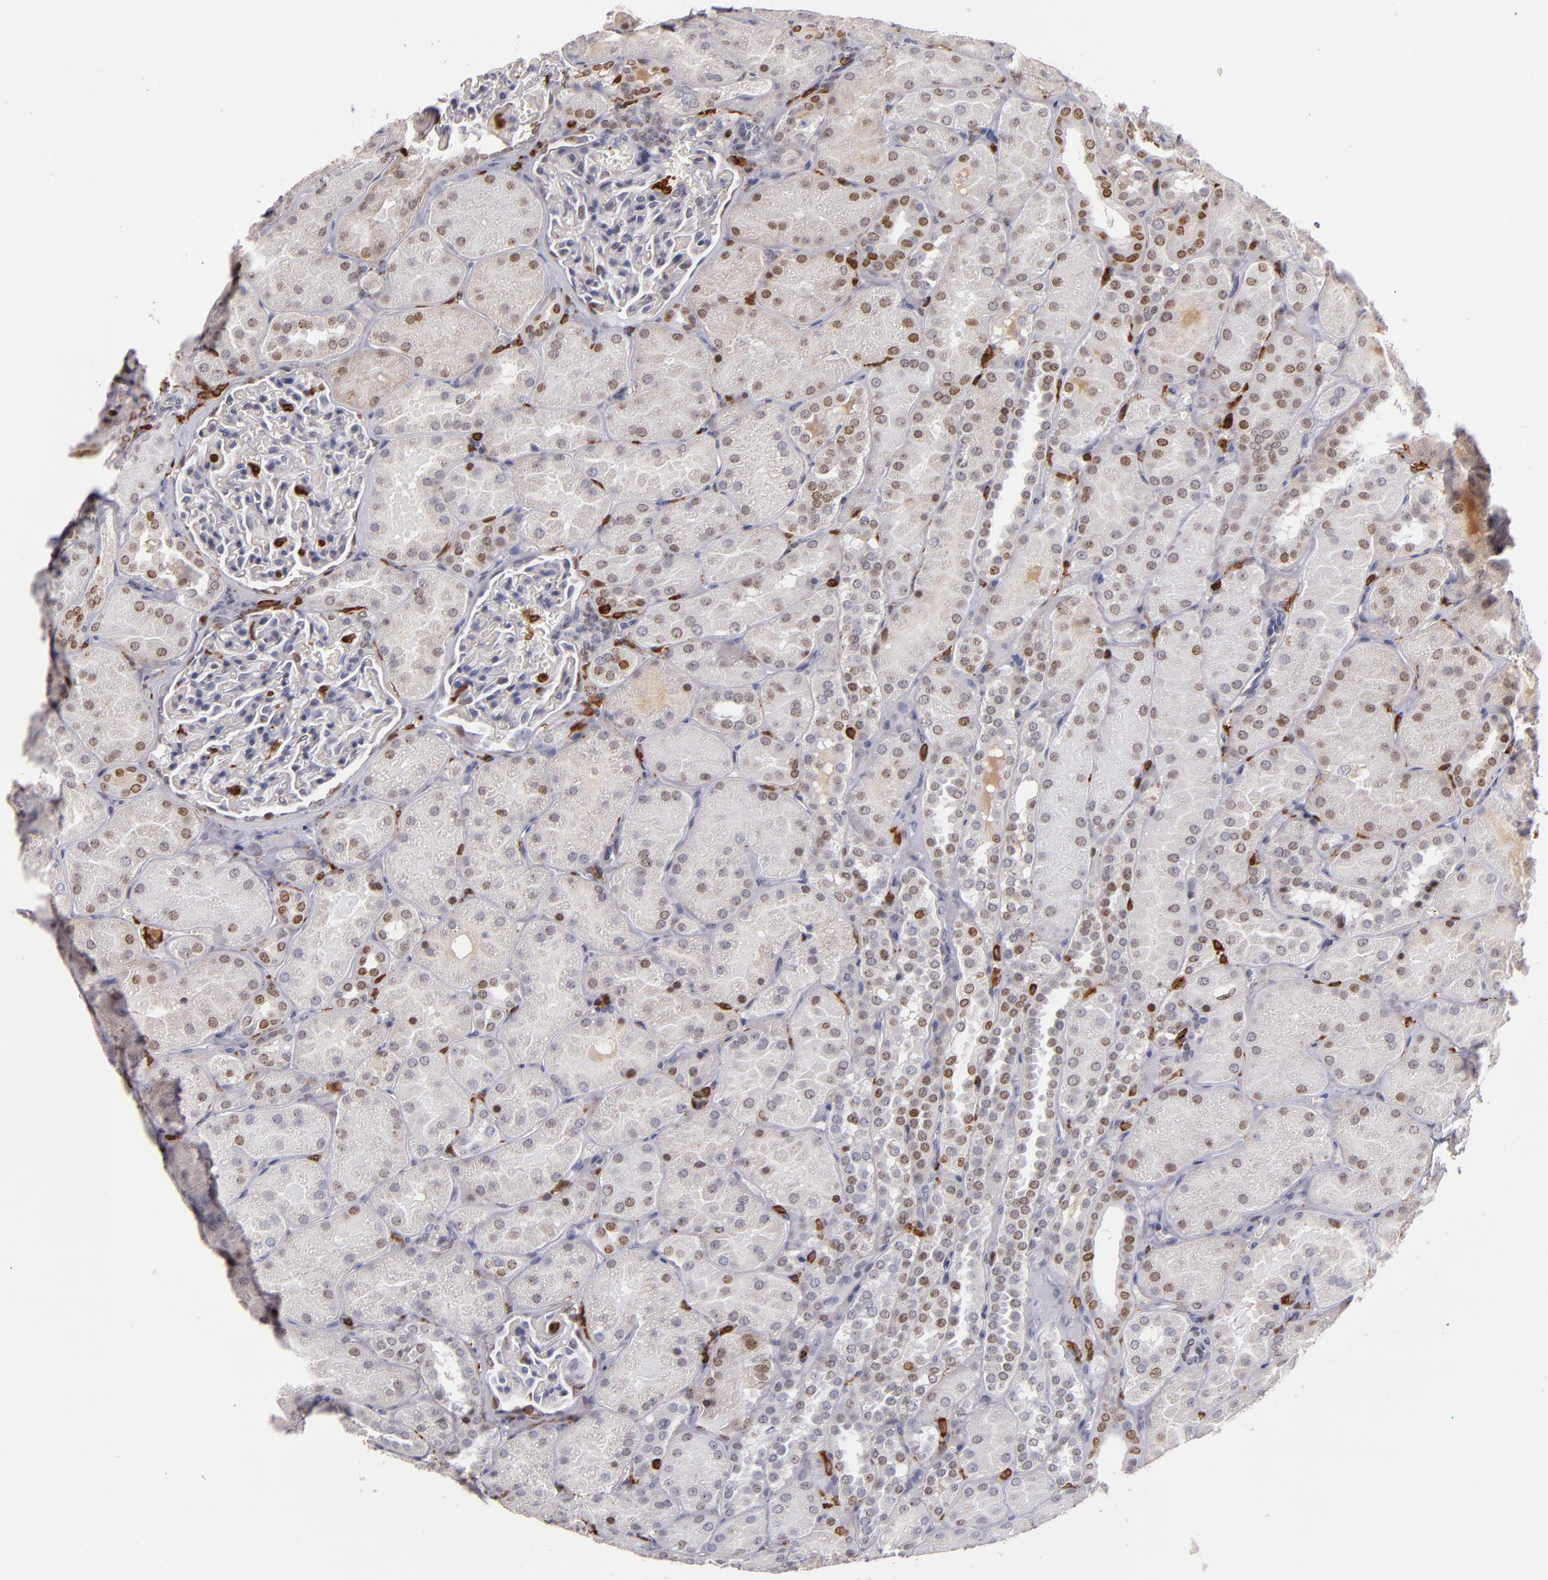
{"staining": {"intensity": "weak", "quantity": "<25%", "location": "nuclear"}, "tissue": "kidney", "cell_type": "Cells in glomeruli", "image_type": "normal", "snomed": [{"axis": "morphology", "description": "Normal tissue, NOS"}, {"axis": "topography", "description": "Kidney"}], "caption": "This histopathology image is of benign kidney stained with IHC to label a protein in brown with the nuclei are counter-stained blue. There is no positivity in cells in glomeruli. The staining was performed using DAB (3,3'-diaminobenzidine) to visualize the protein expression in brown, while the nuclei were stained in blue with hematoxylin (Magnification: 20x).", "gene": "WAS", "patient": {"sex": "male", "age": 28}}